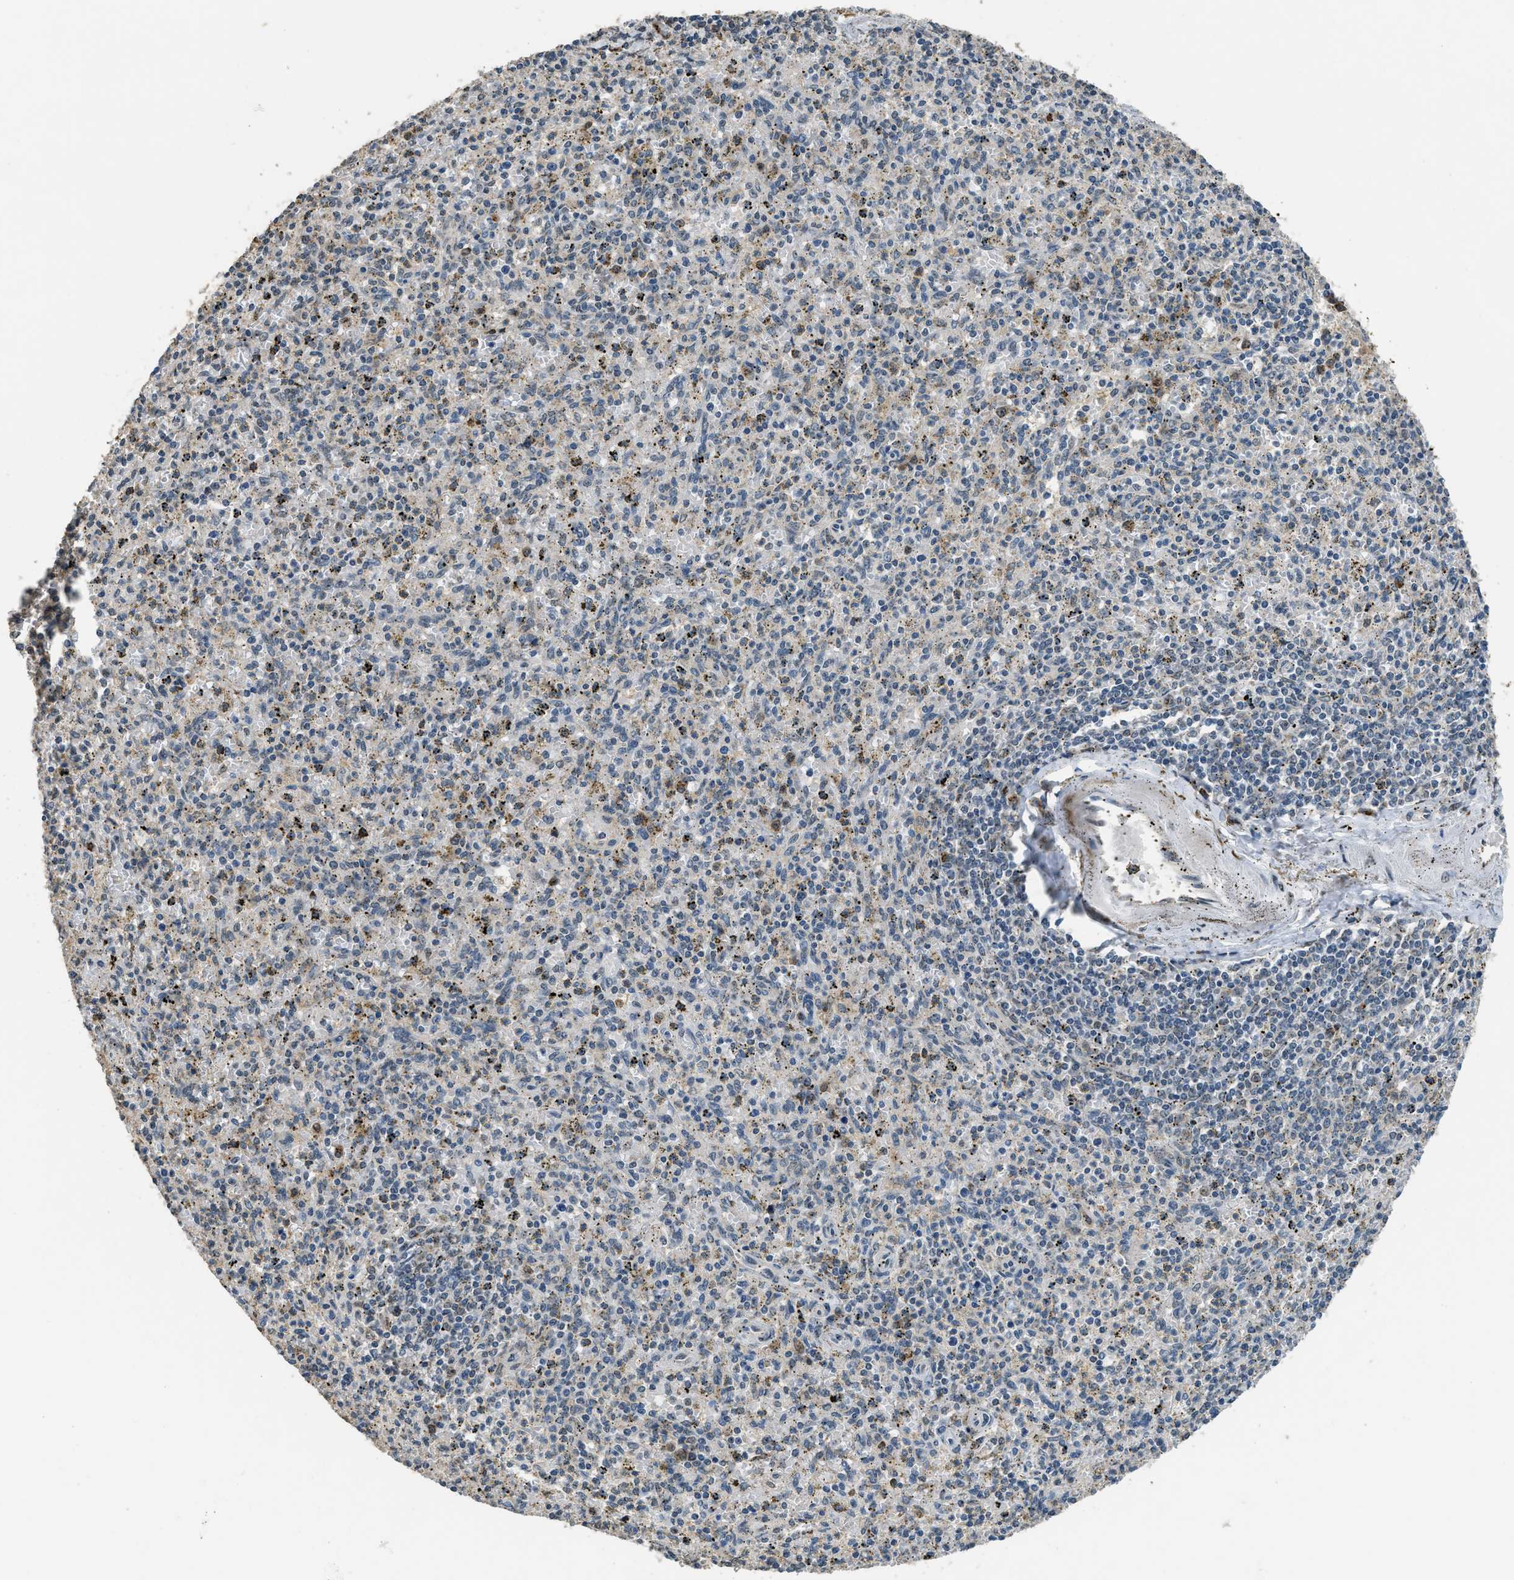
{"staining": {"intensity": "moderate", "quantity": "<25%", "location": "cytoplasmic/membranous"}, "tissue": "spleen", "cell_type": "Cells in red pulp", "image_type": "normal", "snomed": [{"axis": "morphology", "description": "Normal tissue, NOS"}, {"axis": "topography", "description": "Spleen"}], "caption": "A brown stain highlights moderate cytoplasmic/membranous expression of a protein in cells in red pulp of unremarkable spleen.", "gene": "IPO7", "patient": {"sex": "male", "age": 72}}